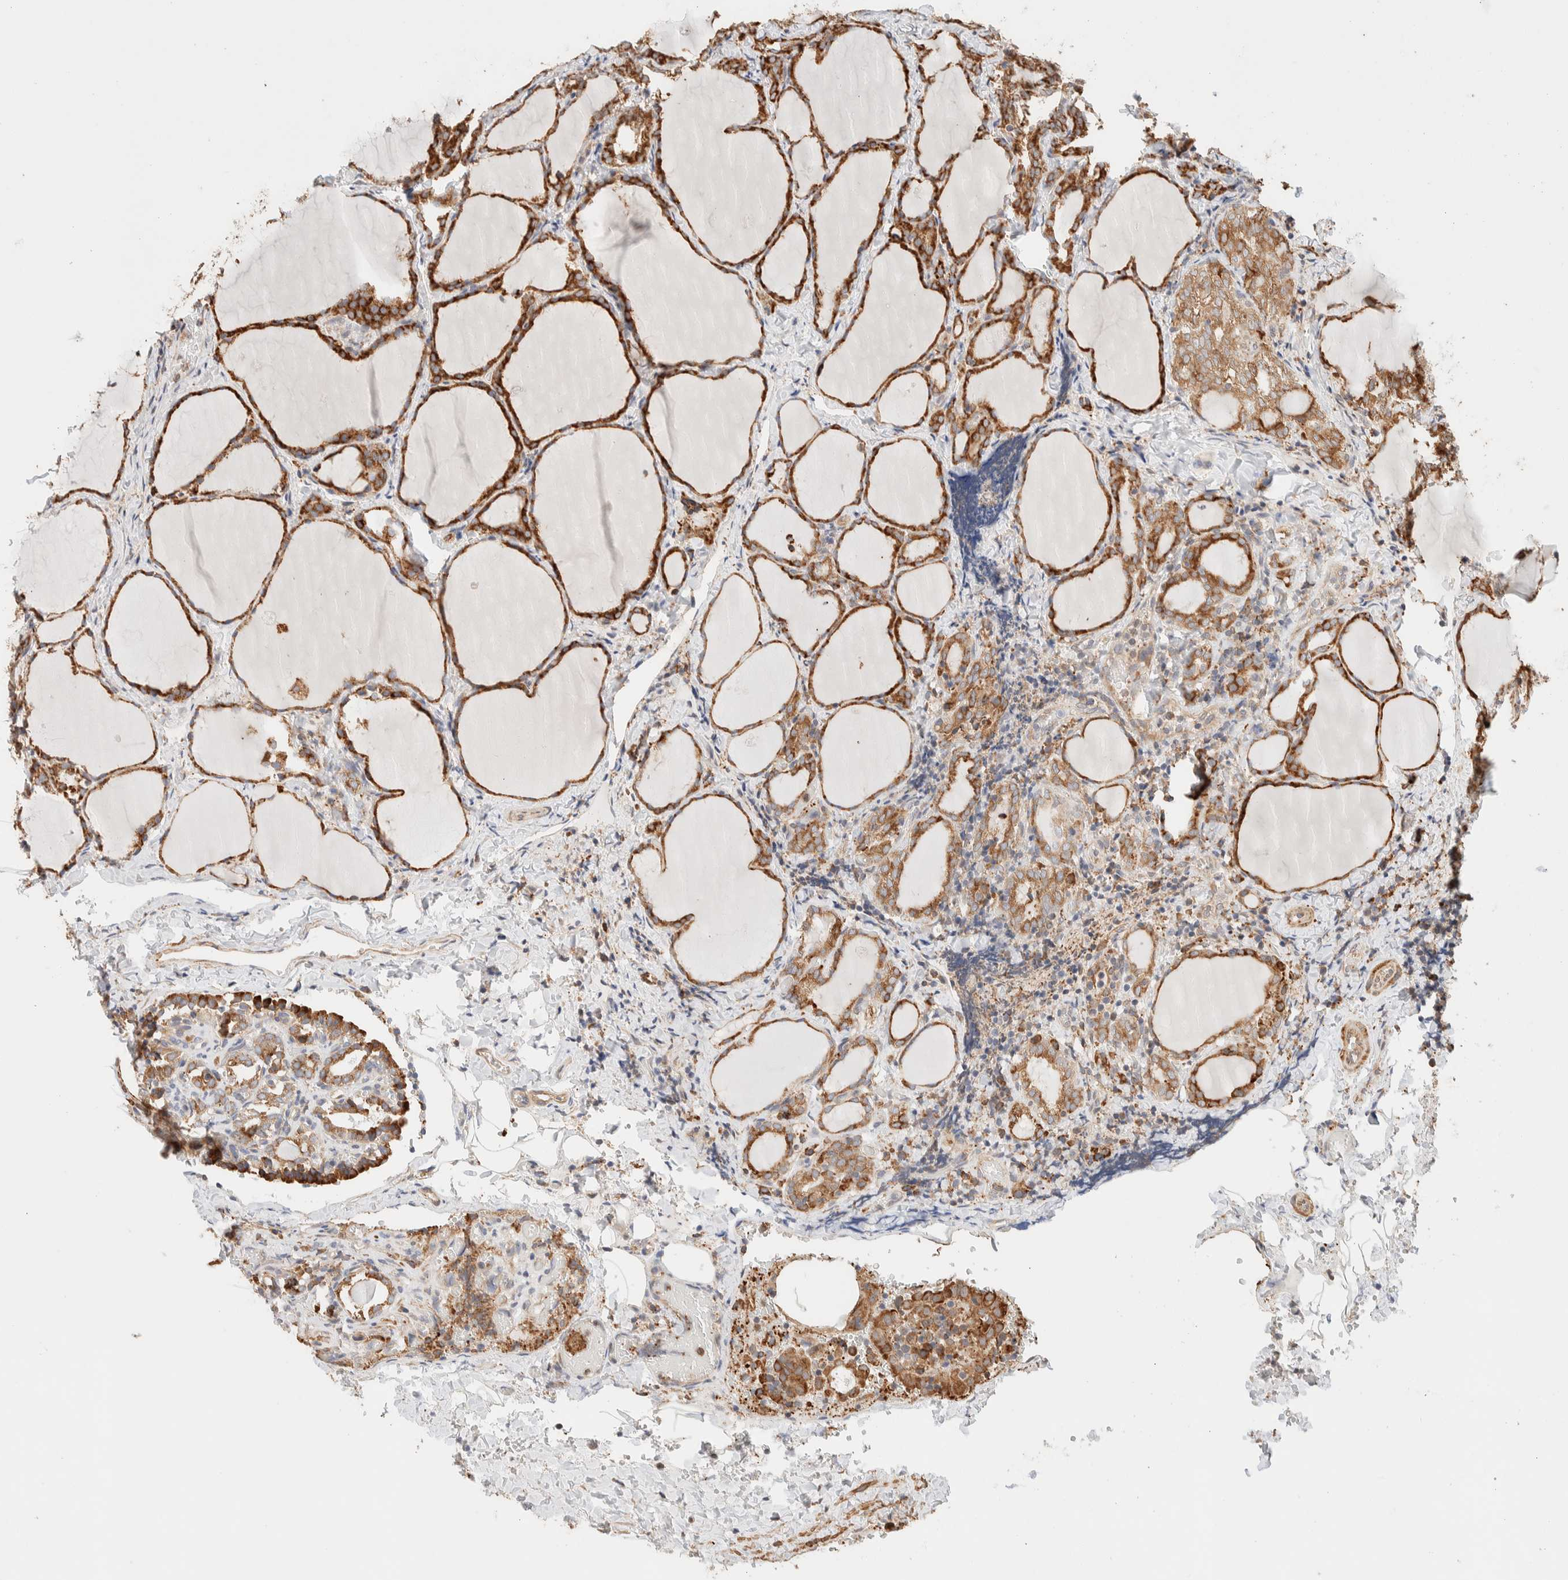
{"staining": {"intensity": "moderate", "quantity": ">75%", "location": "cytoplasmic/membranous"}, "tissue": "thyroid cancer", "cell_type": "Tumor cells", "image_type": "cancer", "snomed": [{"axis": "morphology", "description": "Normal tissue, NOS"}, {"axis": "morphology", "description": "Papillary adenocarcinoma, NOS"}, {"axis": "topography", "description": "Thyroid gland"}], "caption": "Moderate cytoplasmic/membranous expression for a protein is present in approximately >75% of tumor cells of thyroid cancer using immunohistochemistry.", "gene": "INTS1", "patient": {"sex": "female", "age": 30}}